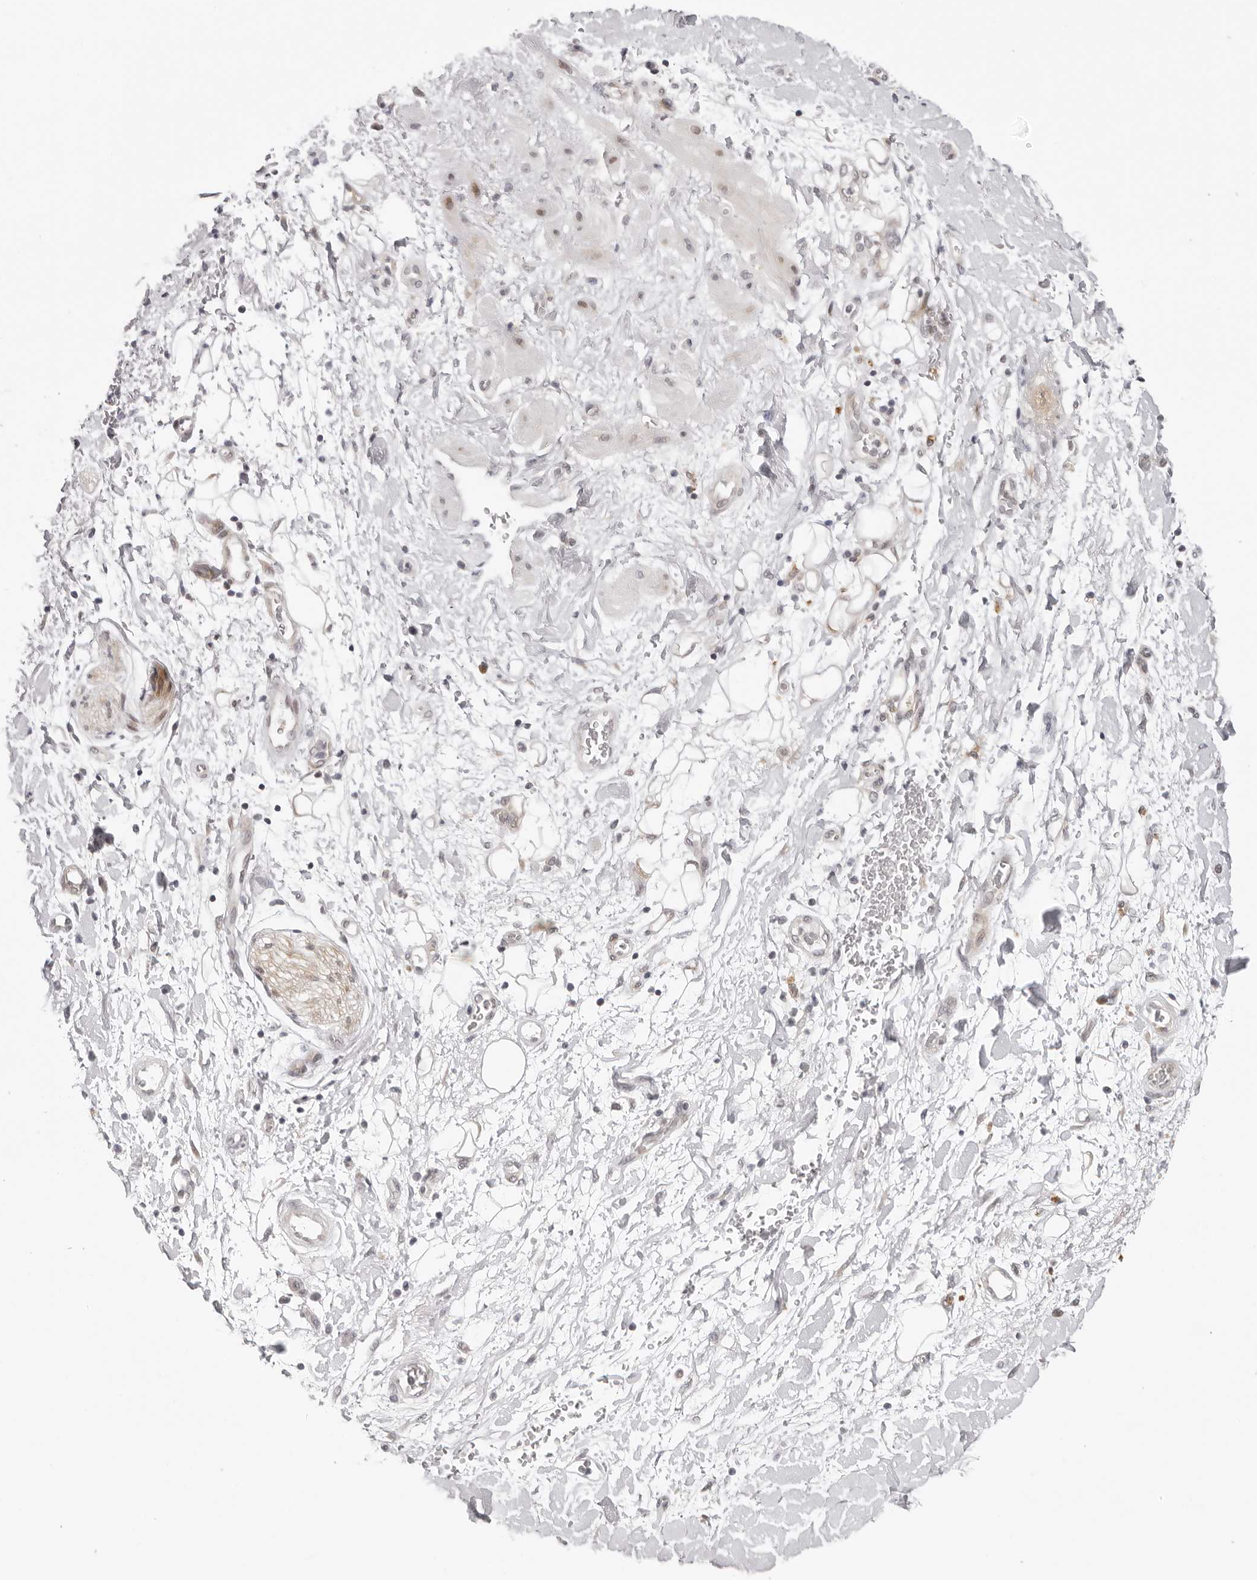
{"staining": {"intensity": "negative", "quantity": "none", "location": "none"}, "tissue": "adipose tissue", "cell_type": "Adipocytes", "image_type": "normal", "snomed": [{"axis": "morphology", "description": "Normal tissue, NOS"}, {"axis": "morphology", "description": "Adenocarcinoma, NOS"}, {"axis": "topography", "description": "Pancreas"}, {"axis": "topography", "description": "Peripheral nerve tissue"}], "caption": "Immunohistochemistry of unremarkable human adipose tissue displays no expression in adipocytes.", "gene": "PRUNE1", "patient": {"sex": "male", "age": 59}}